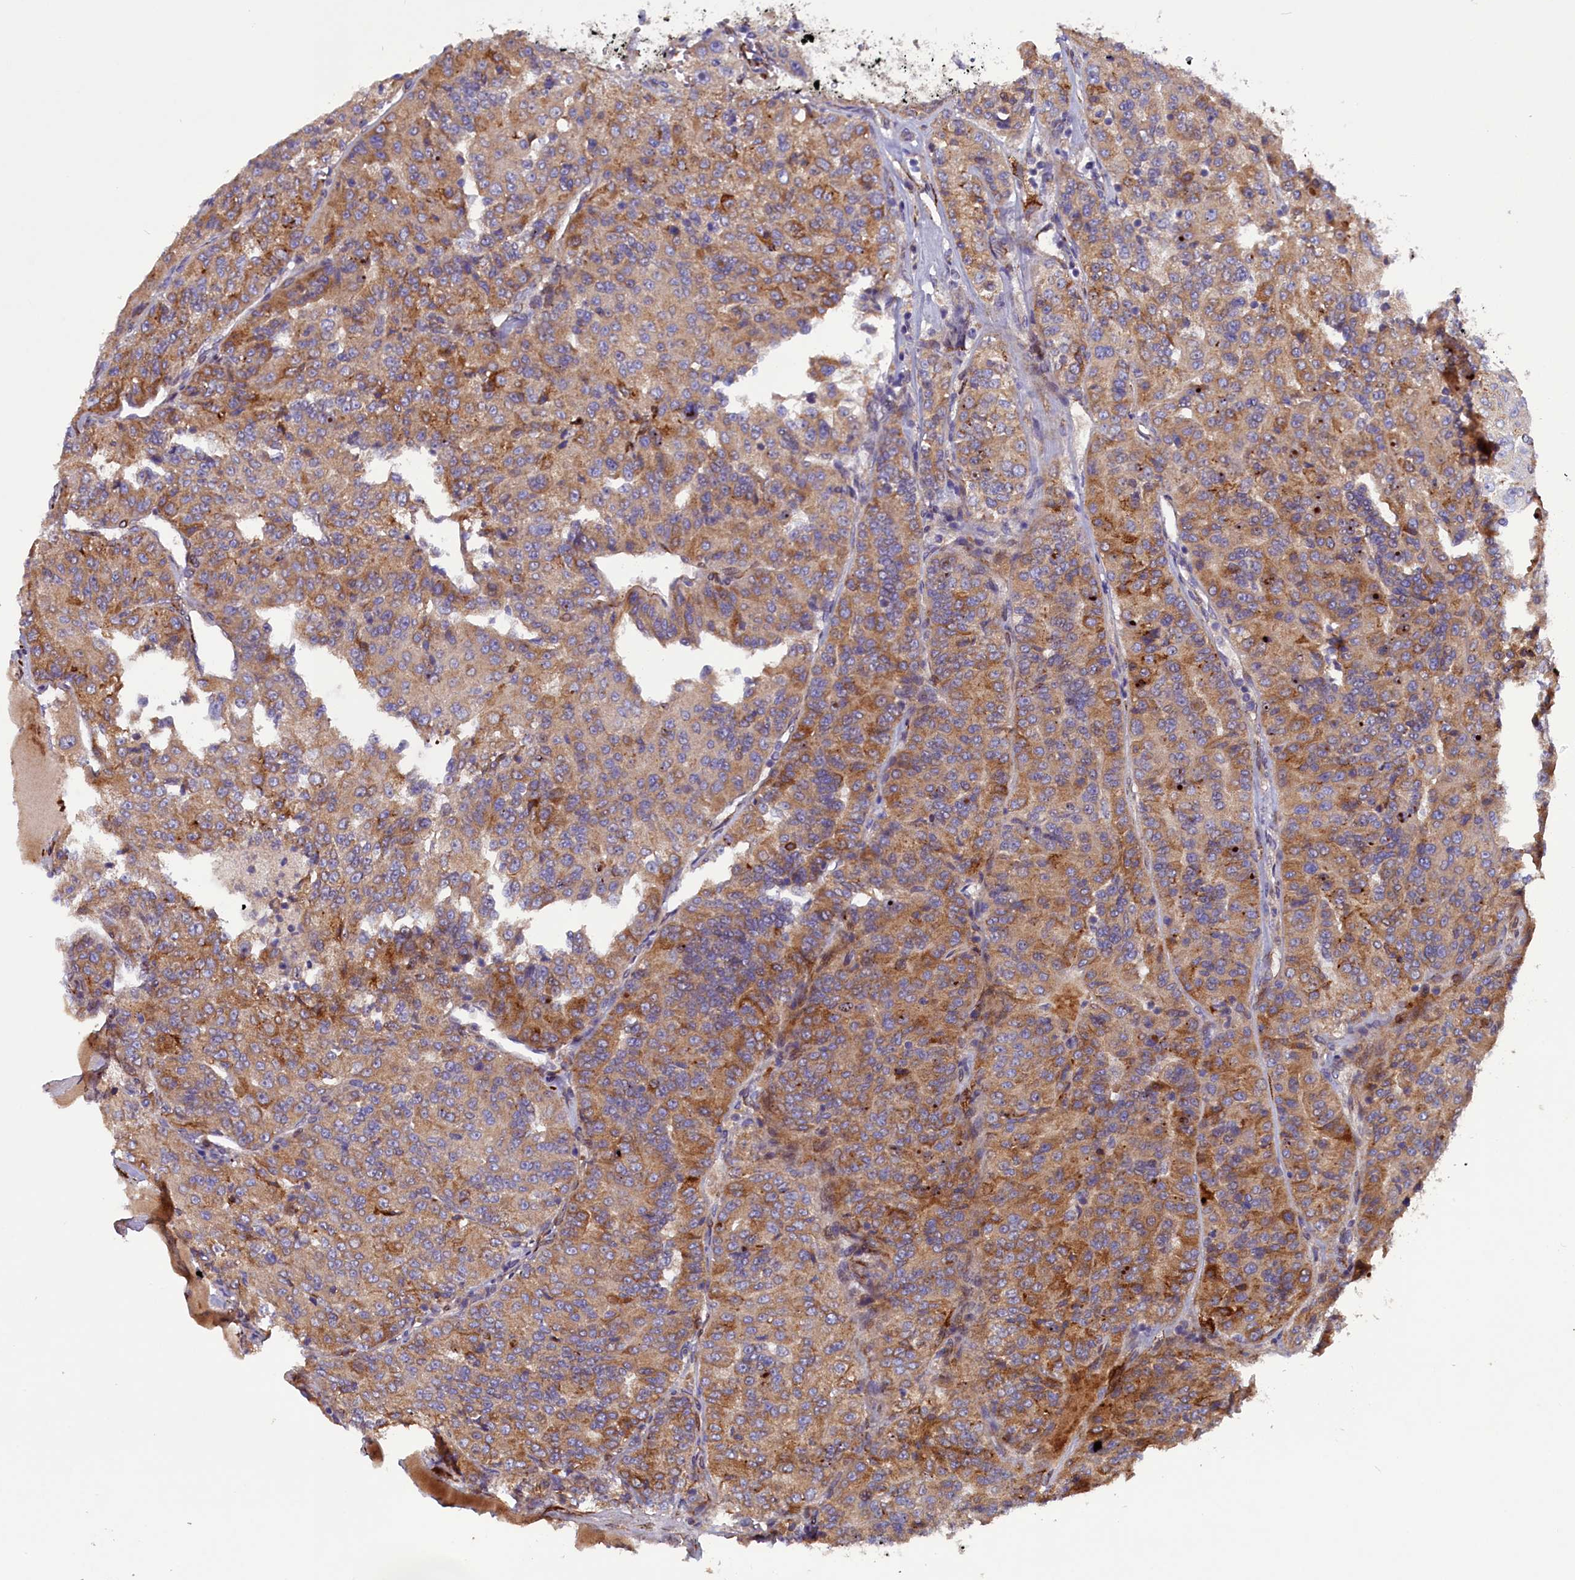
{"staining": {"intensity": "moderate", "quantity": ">75%", "location": "cytoplasmic/membranous"}, "tissue": "renal cancer", "cell_type": "Tumor cells", "image_type": "cancer", "snomed": [{"axis": "morphology", "description": "Adenocarcinoma, NOS"}, {"axis": "topography", "description": "Kidney"}], "caption": "Adenocarcinoma (renal) stained for a protein (brown) shows moderate cytoplasmic/membranous positive positivity in approximately >75% of tumor cells.", "gene": "ARRDC4", "patient": {"sex": "female", "age": 63}}